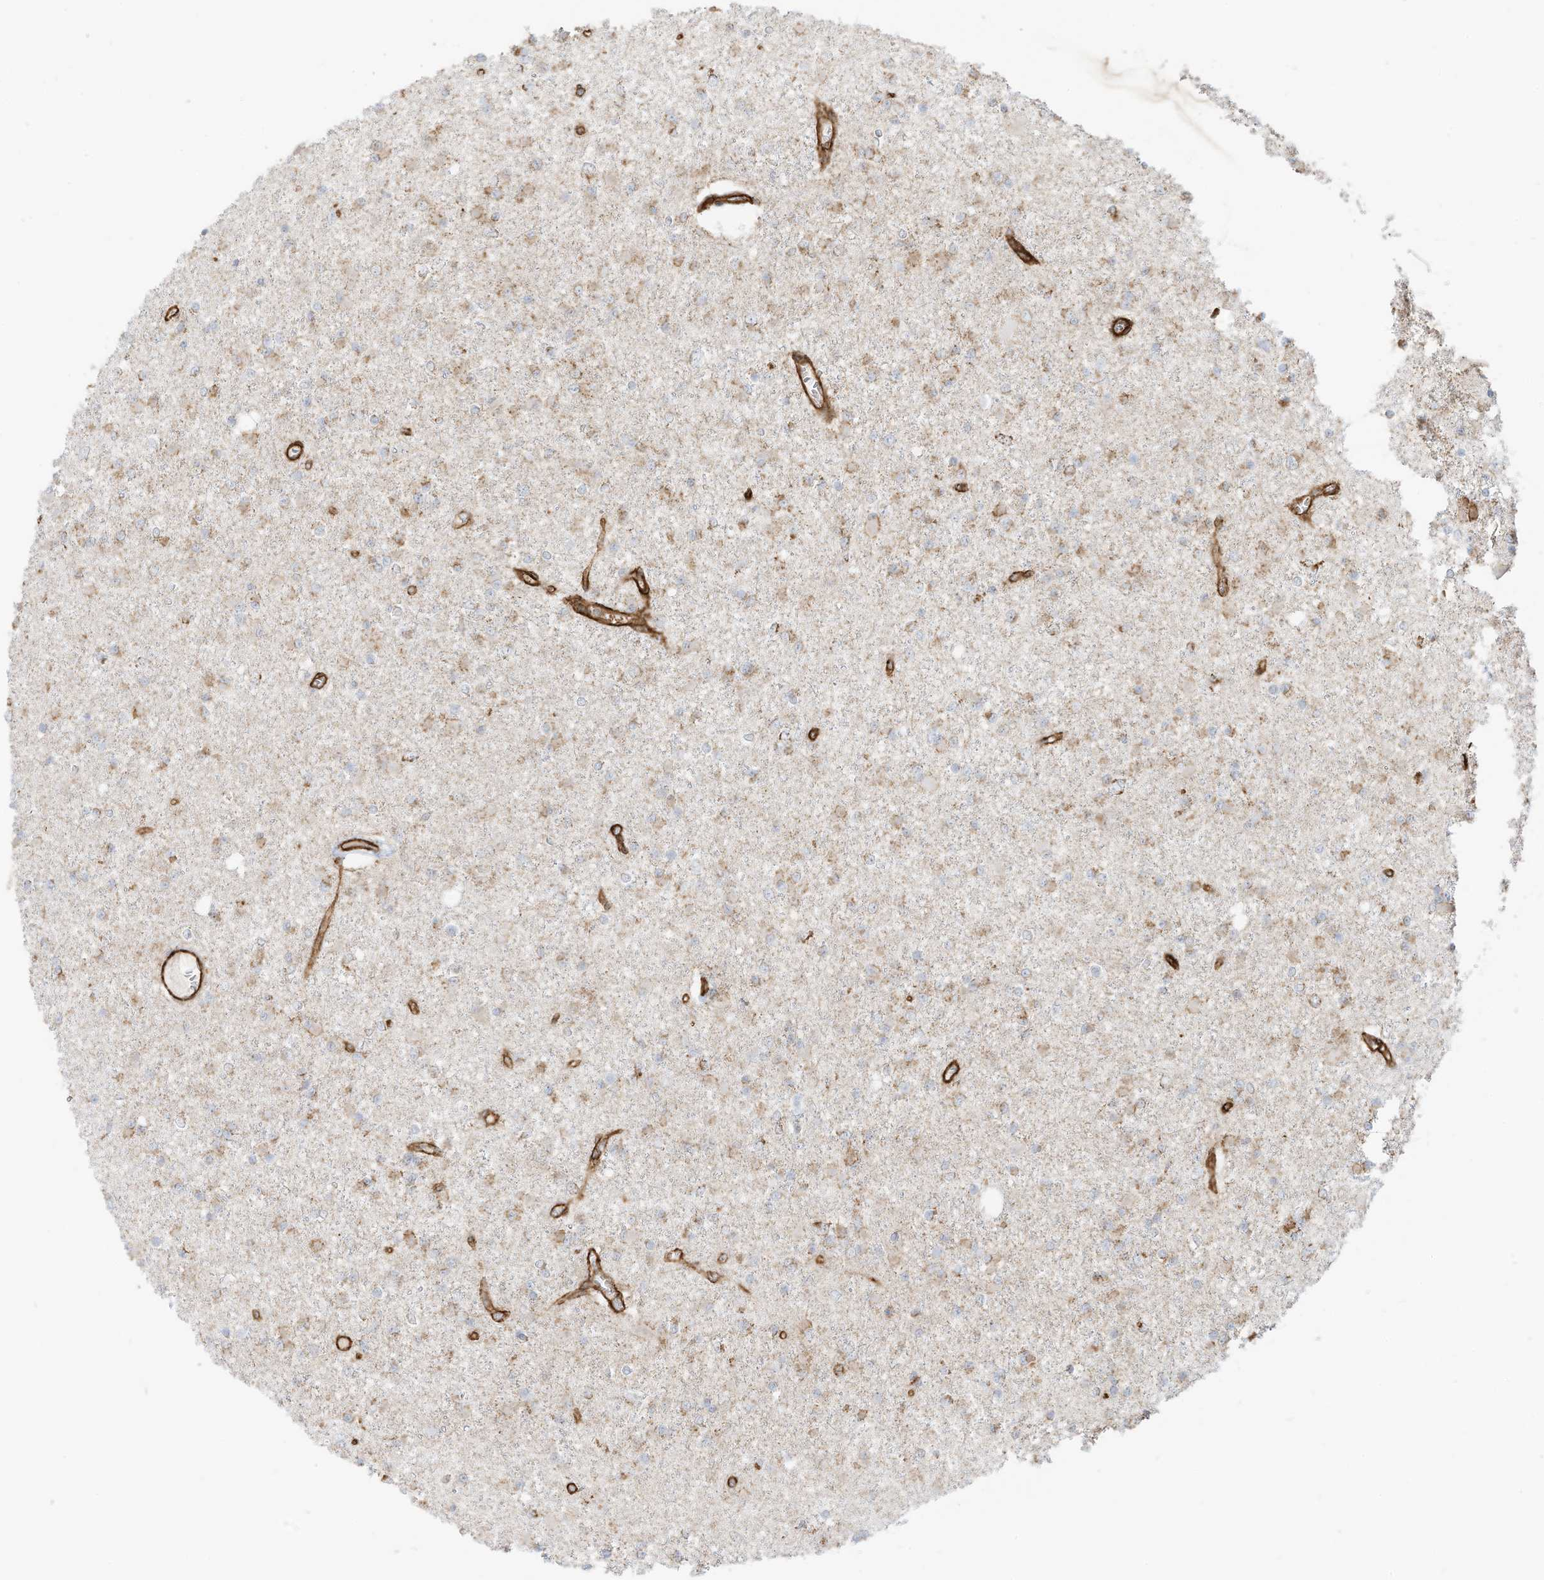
{"staining": {"intensity": "negative", "quantity": "none", "location": "none"}, "tissue": "glioma", "cell_type": "Tumor cells", "image_type": "cancer", "snomed": [{"axis": "morphology", "description": "Glioma, malignant, Low grade"}, {"axis": "topography", "description": "Brain"}], "caption": "The photomicrograph displays no significant positivity in tumor cells of glioma. (IHC, brightfield microscopy, high magnification).", "gene": "ABCB7", "patient": {"sex": "female", "age": 22}}